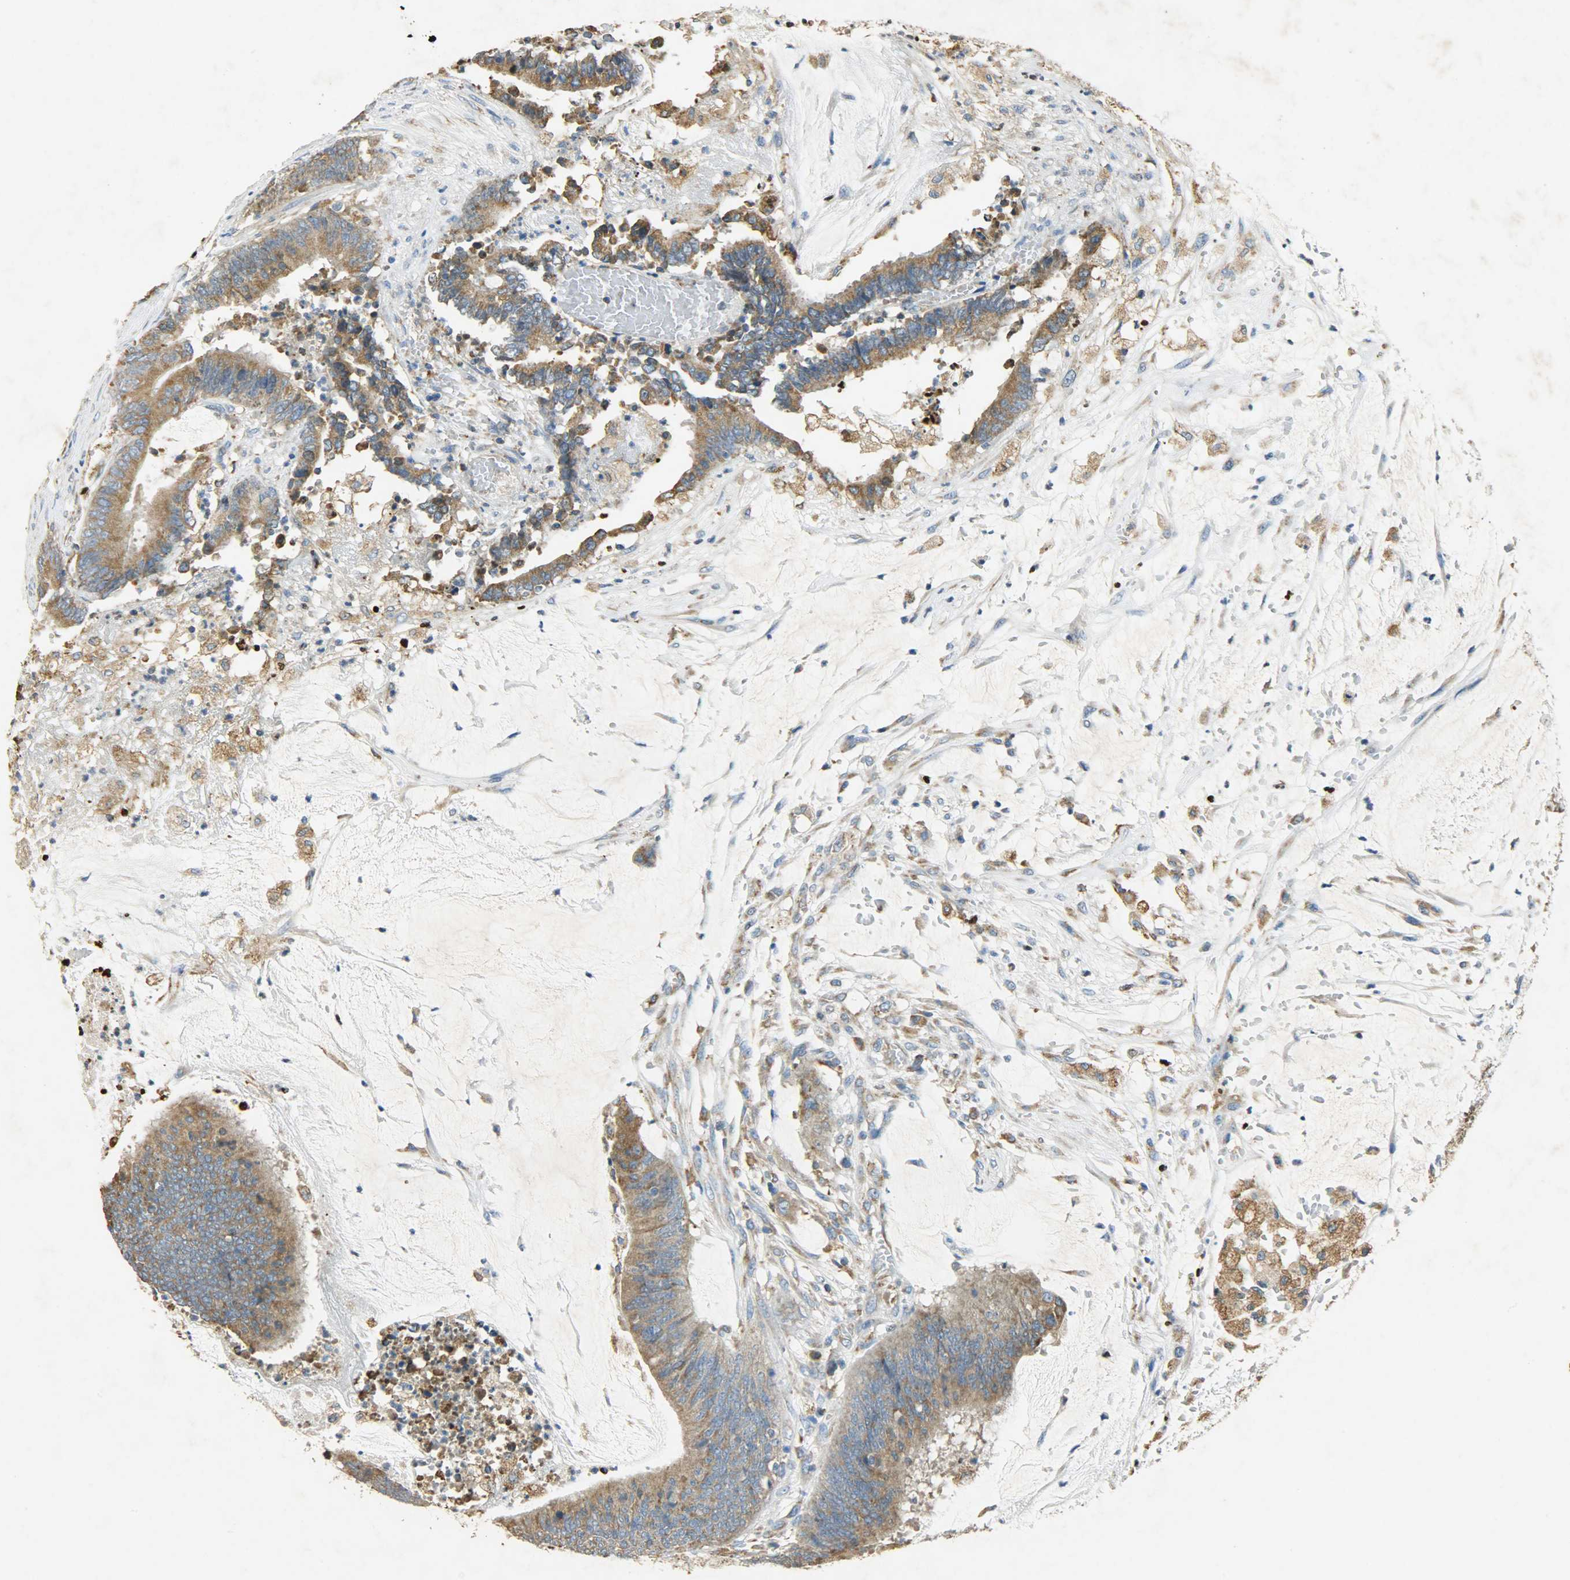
{"staining": {"intensity": "moderate", "quantity": "25%-75%", "location": "cytoplasmic/membranous"}, "tissue": "colorectal cancer", "cell_type": "Tumor cells", "image_type": "cancer", "snomed": [{"axis": "morphology", "description": "Adenocarcinoma, NOS"}, {"axis": "topography", "description": "Rectum"}], "caption": "Immunohistochemical staining of colorectal cancer displays moderate cytoplasmic/membranous protein expression in about 25%-75% of tumor cells.", "gene": "HSPA5", "patient": {"sex": "female", "age": 66}}